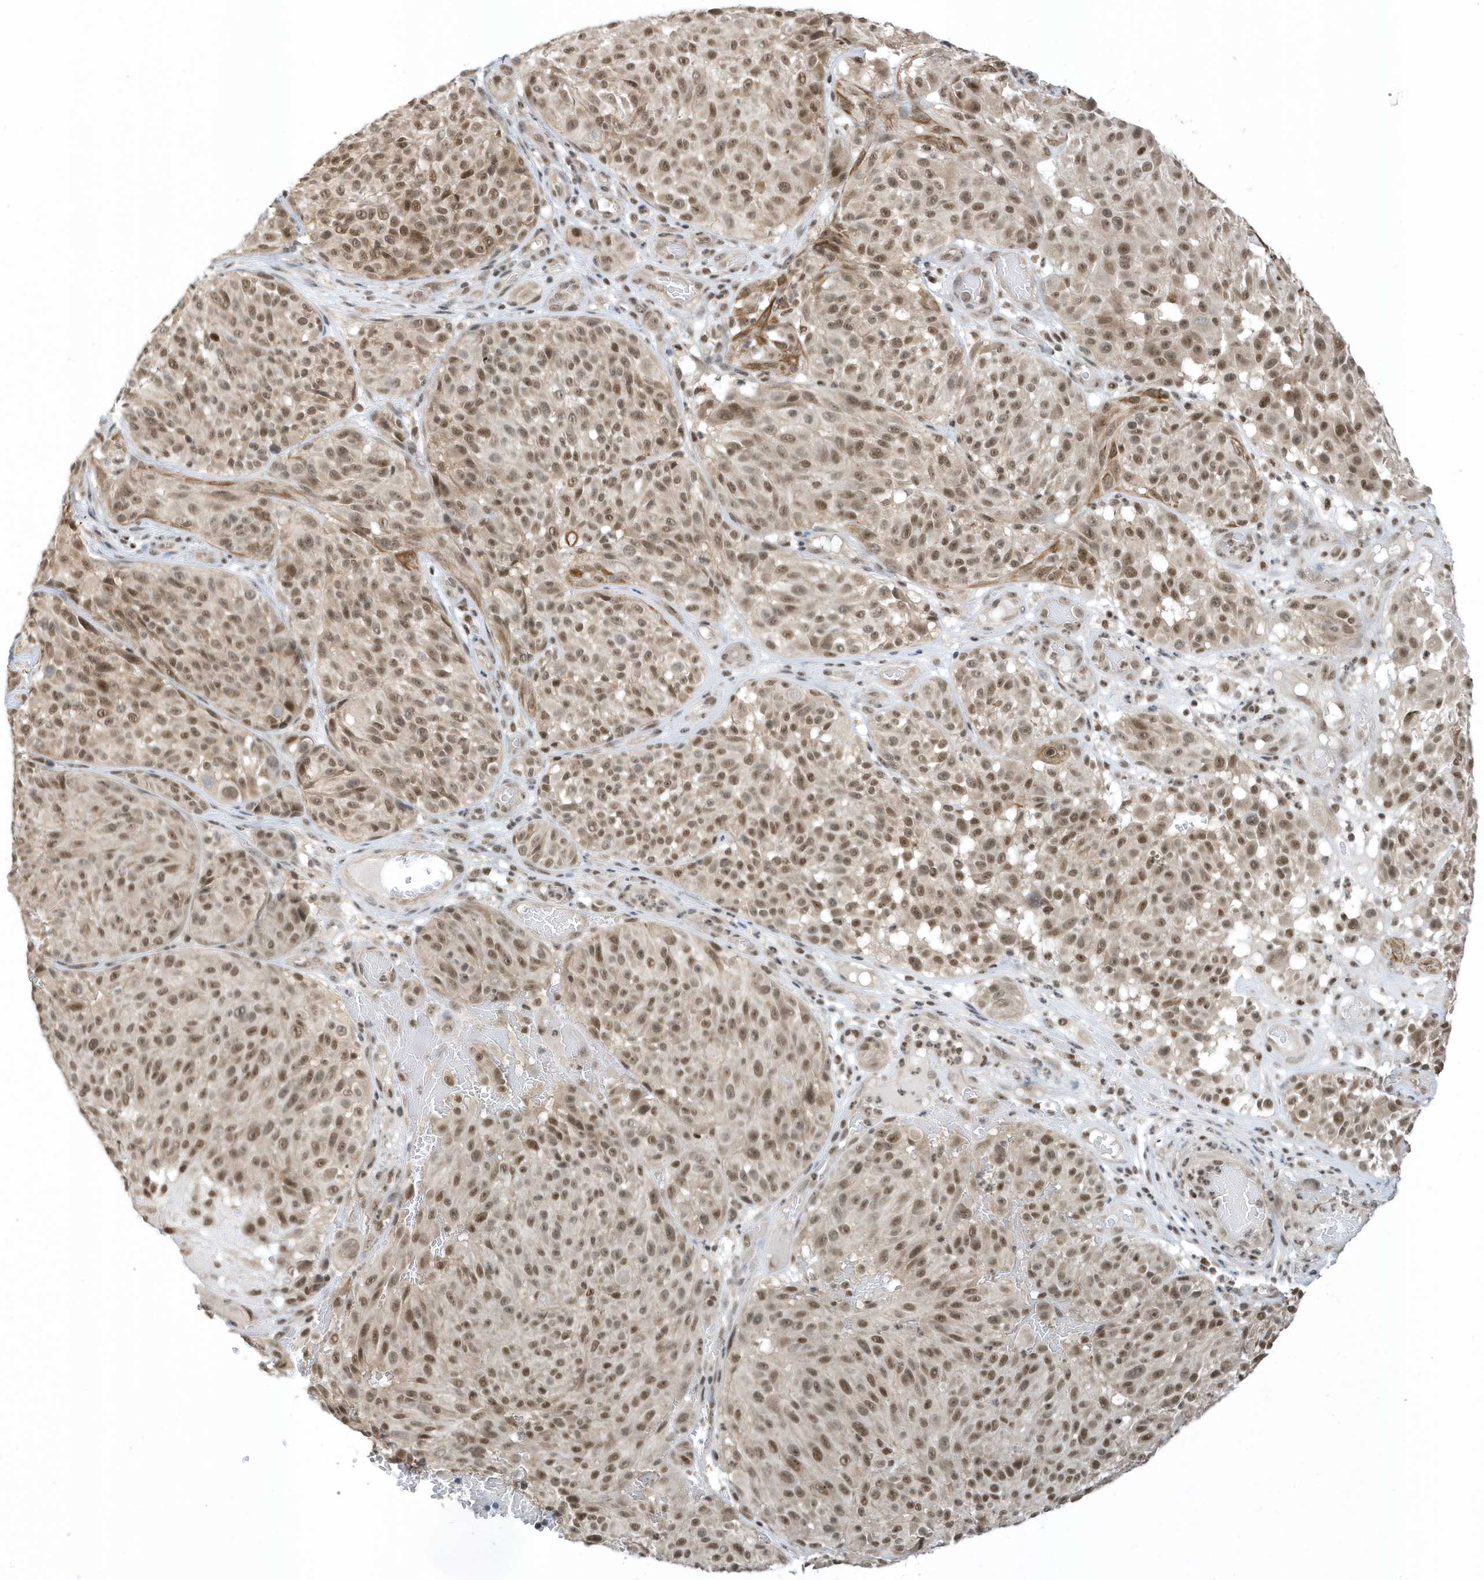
{"staining": {"intensity": "moderate", "quantity": ">75%", "location": "nuclear"}, "tissue": "melanoma", "cell_type": "Tumor cells", "image_type": "cancer", "snomed": [{"axis": "morphology", "description": "Malignant melanoma, NOS"}, {"axis": "topography", "description": "Skin"}], "caption": "Malignant melanoma stained for a protein displays moderate nuclear positivity in tumor cells.", "gene": "ZNF740", "patient": {"sex": "male", "age": 83}}